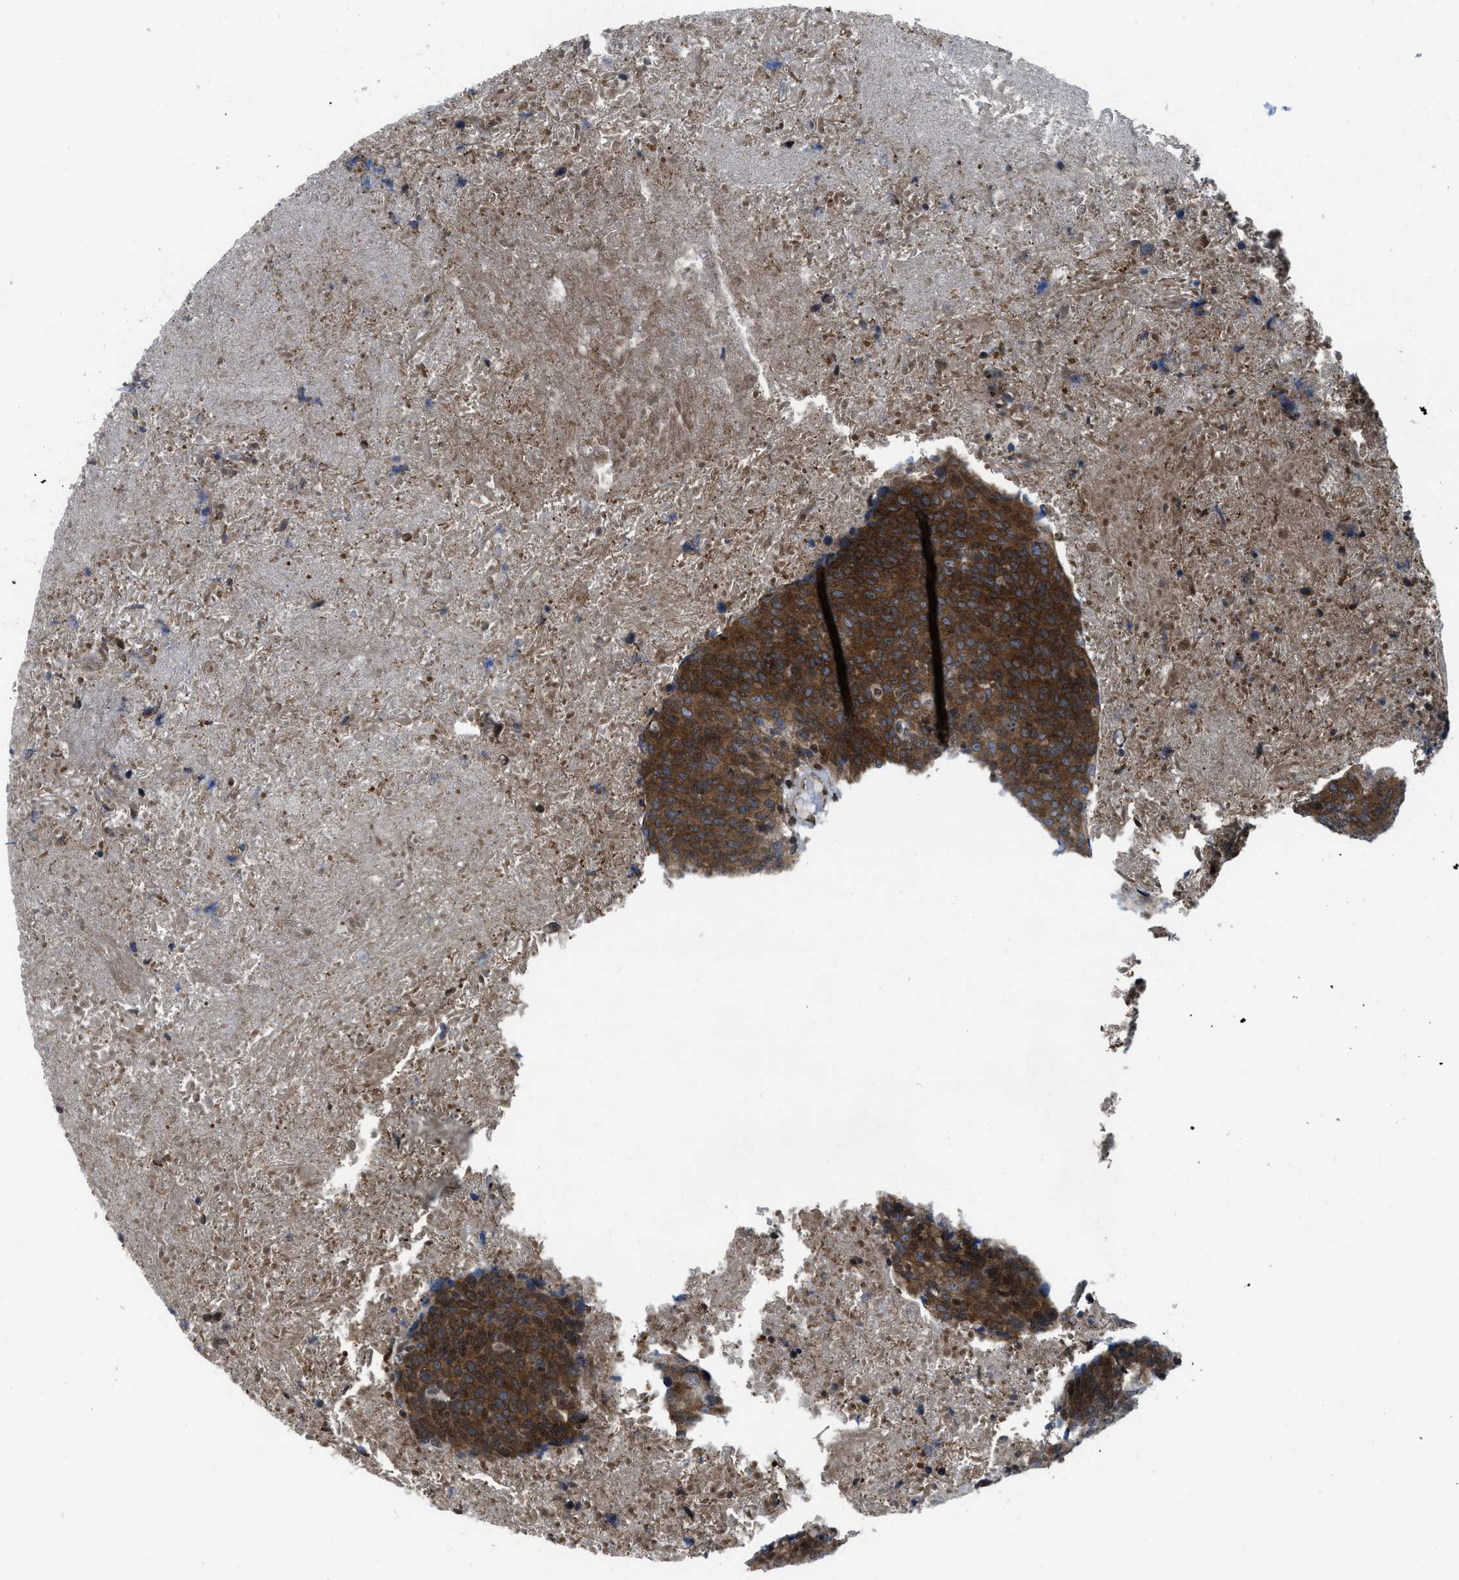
{"staining": {"intensity": "strong", "quantity": ">75%", "location": "cytoplasmic/membranous"}, "tissue": "head and neck cancer", "cell_type": "Tumor cells", "image_type": "cancer", "snomed": [{"axis": "morphology", "description": "Squamous cell carcinoma, NOS"}, {"axis": "morphology", "description": "Squamous cell carcinoma, metastatic, NOS"}, {"axis": "topography", "description": "Lymph node"}, {"axis": "topography", "description": "Head-Neck"}], "caption": "Metastatic squamous cell carcinoma (head and neck) tissue demonstrates strong cytoplasmic/membranous expression in approximately >75% of tumor cells, visualized by immunohistochemistry.", "gene": "PPP2CB", "patient": {"sex": "male", "age": 62}}